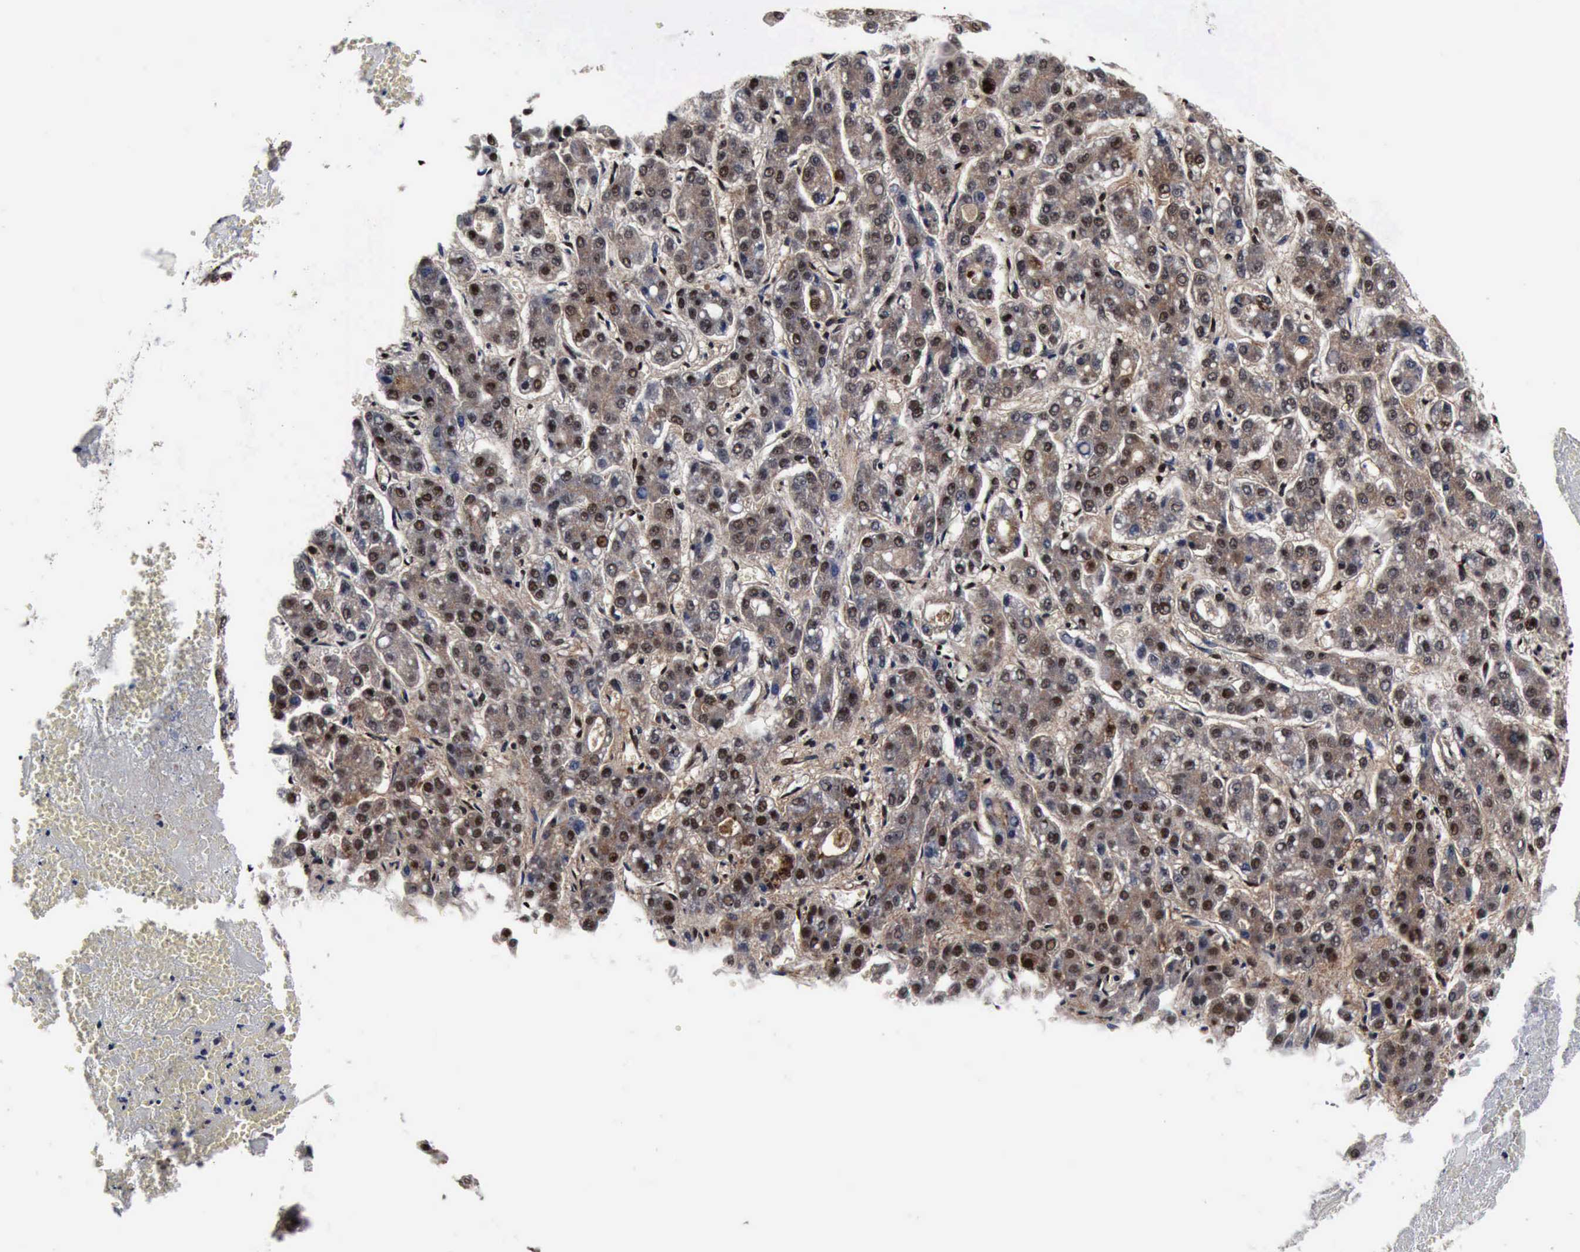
{"staining": {"intensity": "weak", "quantity": "25%-75%", "location": "cytoplasmic/membranous,nuclear"}, "tissue": "liver cancer", "cell_type": "Tumor cells", "image_type": "cancer", "snomed": [{"axis": "morphology", "description": "Carcinoma, Hepatocellular, NOS"}, {"axis": "topography", "description": "Liver"}], "caption": "Immunohistochemical staining of liver cancer displays low levels of weak cytoplasmic/membranous and nuclear protein positivity in about 25%-75% of tumor cells.", "gene": "UBC", "patient": {"sex": "male", "age": 69}}